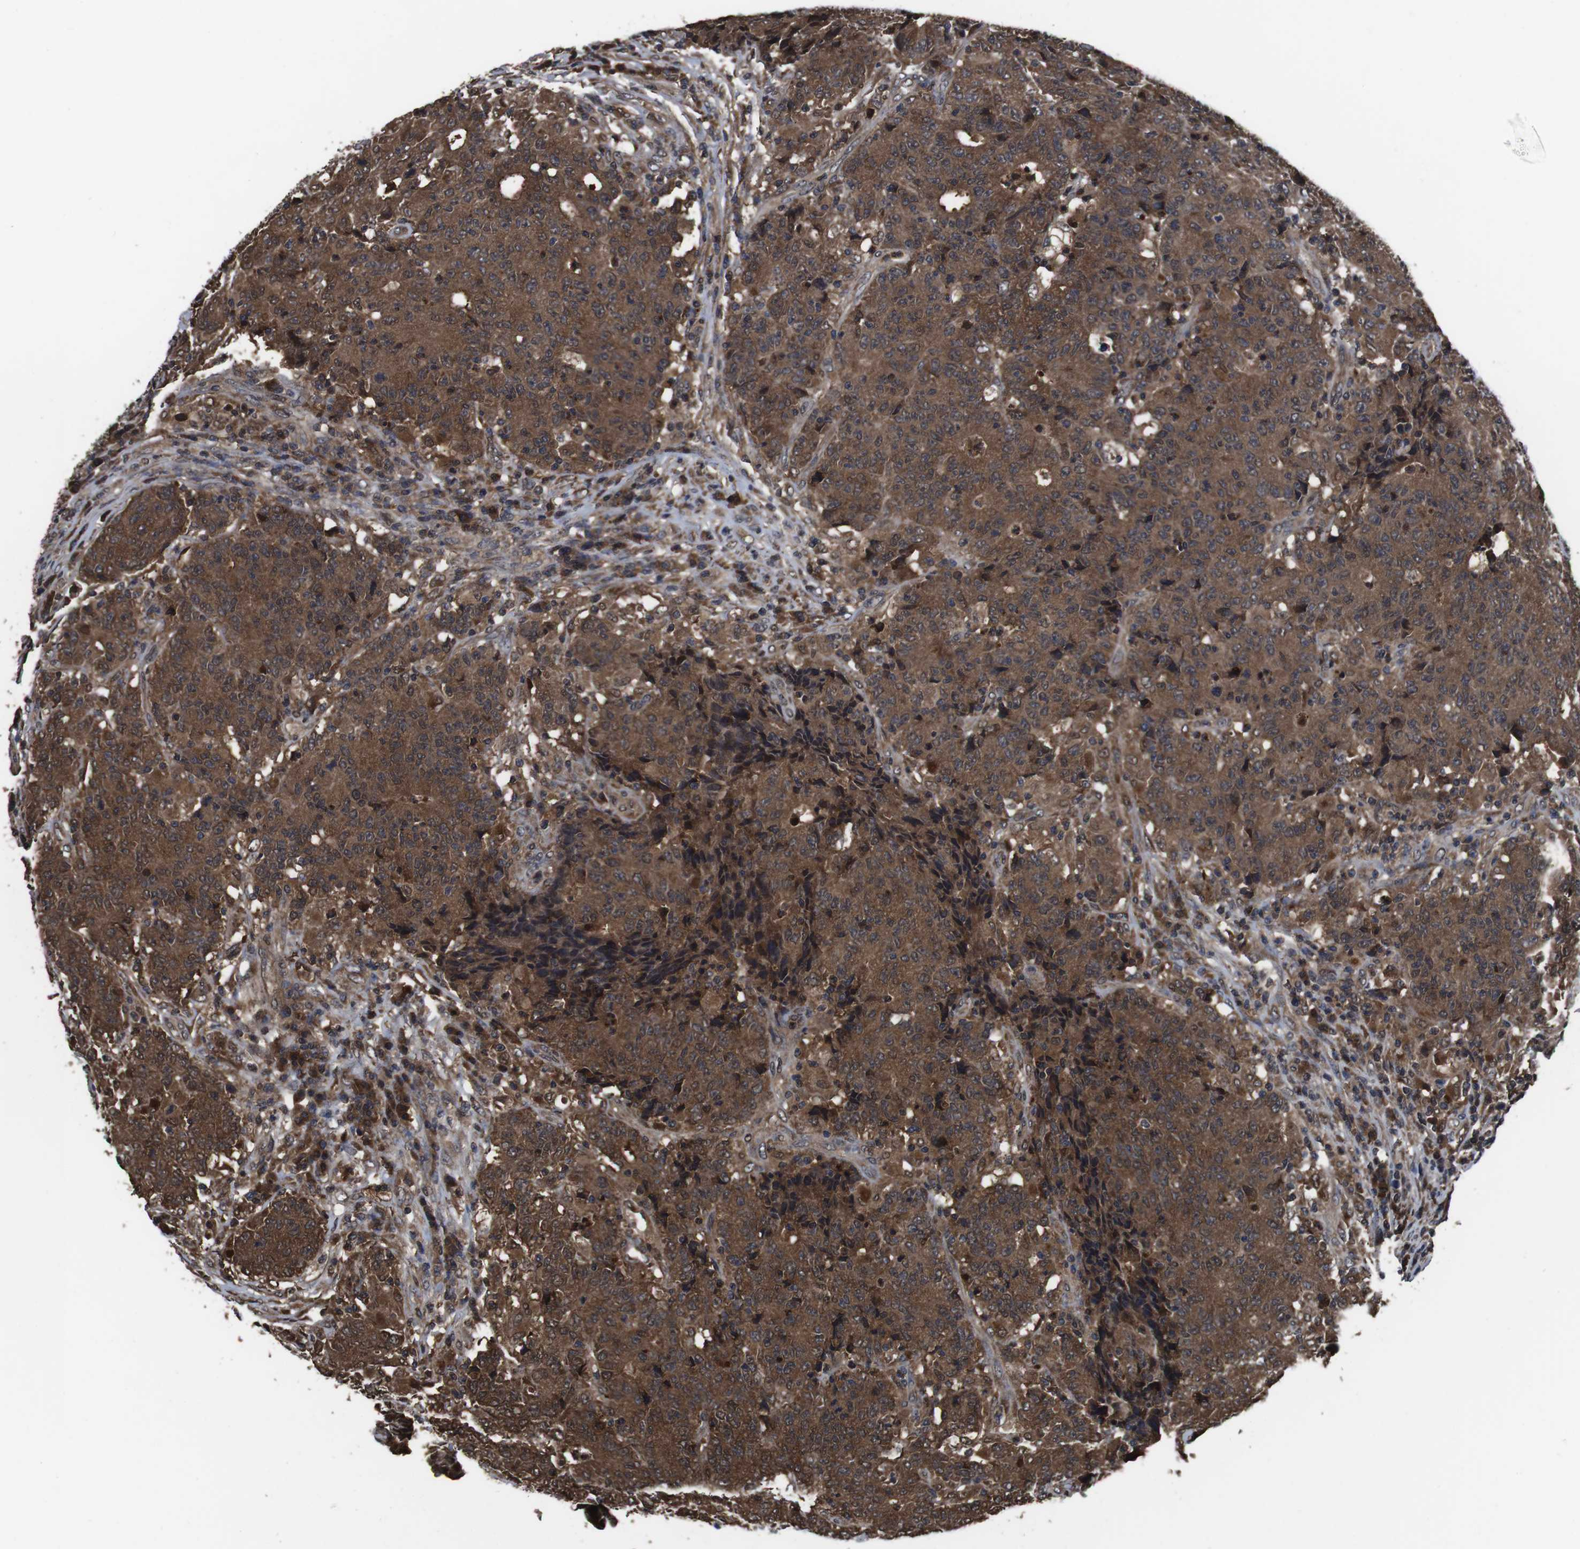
{"staining": {"intensity": "strong", "quantity": ">75%", "location": "cytoplasmic/membranous"}, "tissue": "colorectal cancer", "cell_type": "Tumor cells", "image_type": "cancer", "snomed": [{"axis": "morphology", "description": "Normal tissue, NOS"}, {"axis": "morphology", "description": "Adenocarcinoma, NOS"}, {"axis": "topography", "description": "Colon"}], "caption": "Strong cytoplasmic/membranous expression is seen in about >75% of tumor cells in colorectal cancer (adenocarcinoma).", "gene": "CXCL11", "patient": {"sex": "female", "age": 75}}